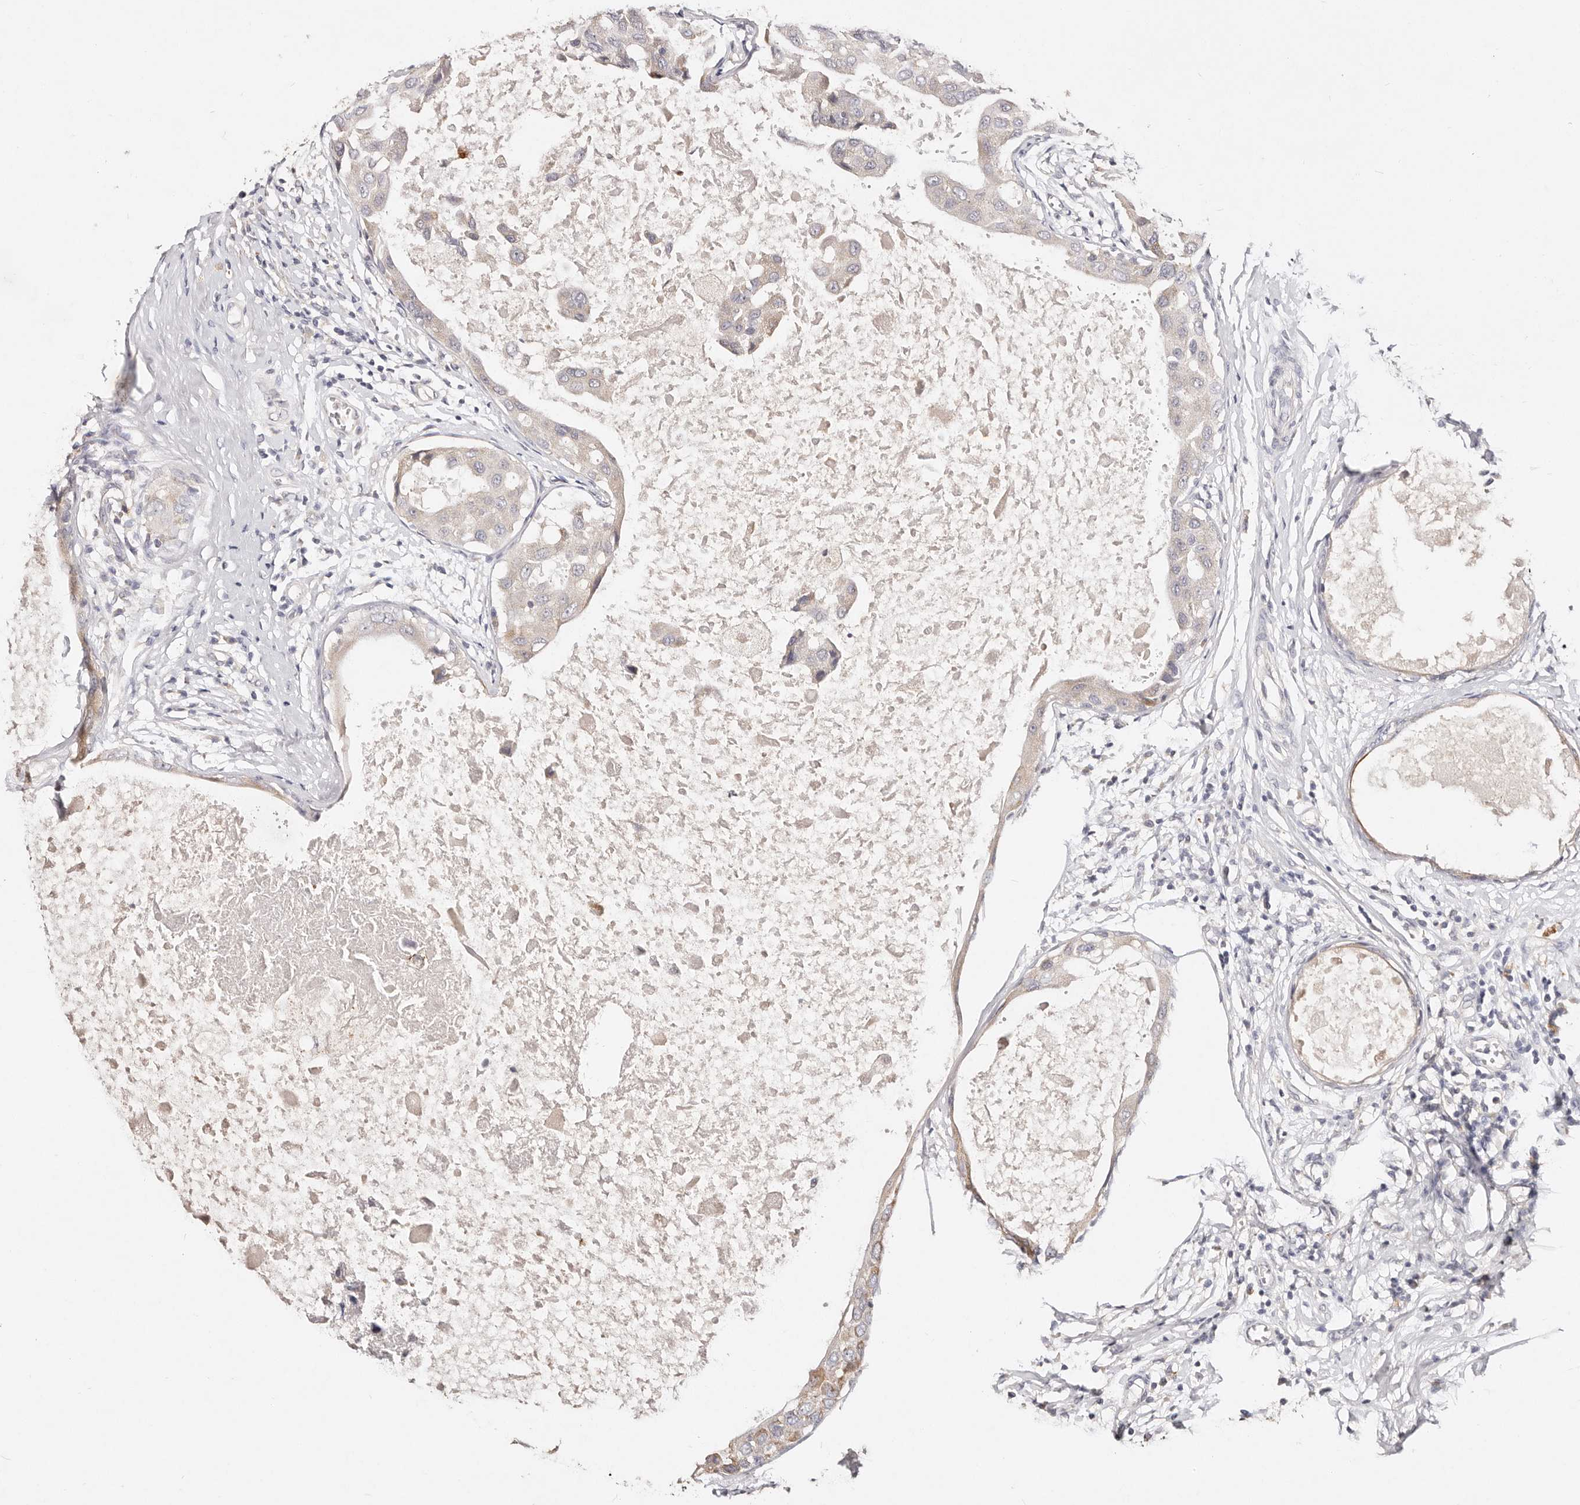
{"staining": {"intensity": "negative", "quantity": "none", "location": "none"}, "tissue": "breast cancer", "cell_type": "Tumor cells", "image_type": "cancer", "snomed": [{"axis": "morphology", "description": "Duct carcinoma"}, {"axis": "topography", "description": "Breast"}], "caption": "The immunohistochemistry micrograph has no significant expression in tumor cells of breast cancer (infiltrating ductal carcinoma) tissue.", "gene": "VIPAS39", "patient": {"sex": "female", "age": 27}}